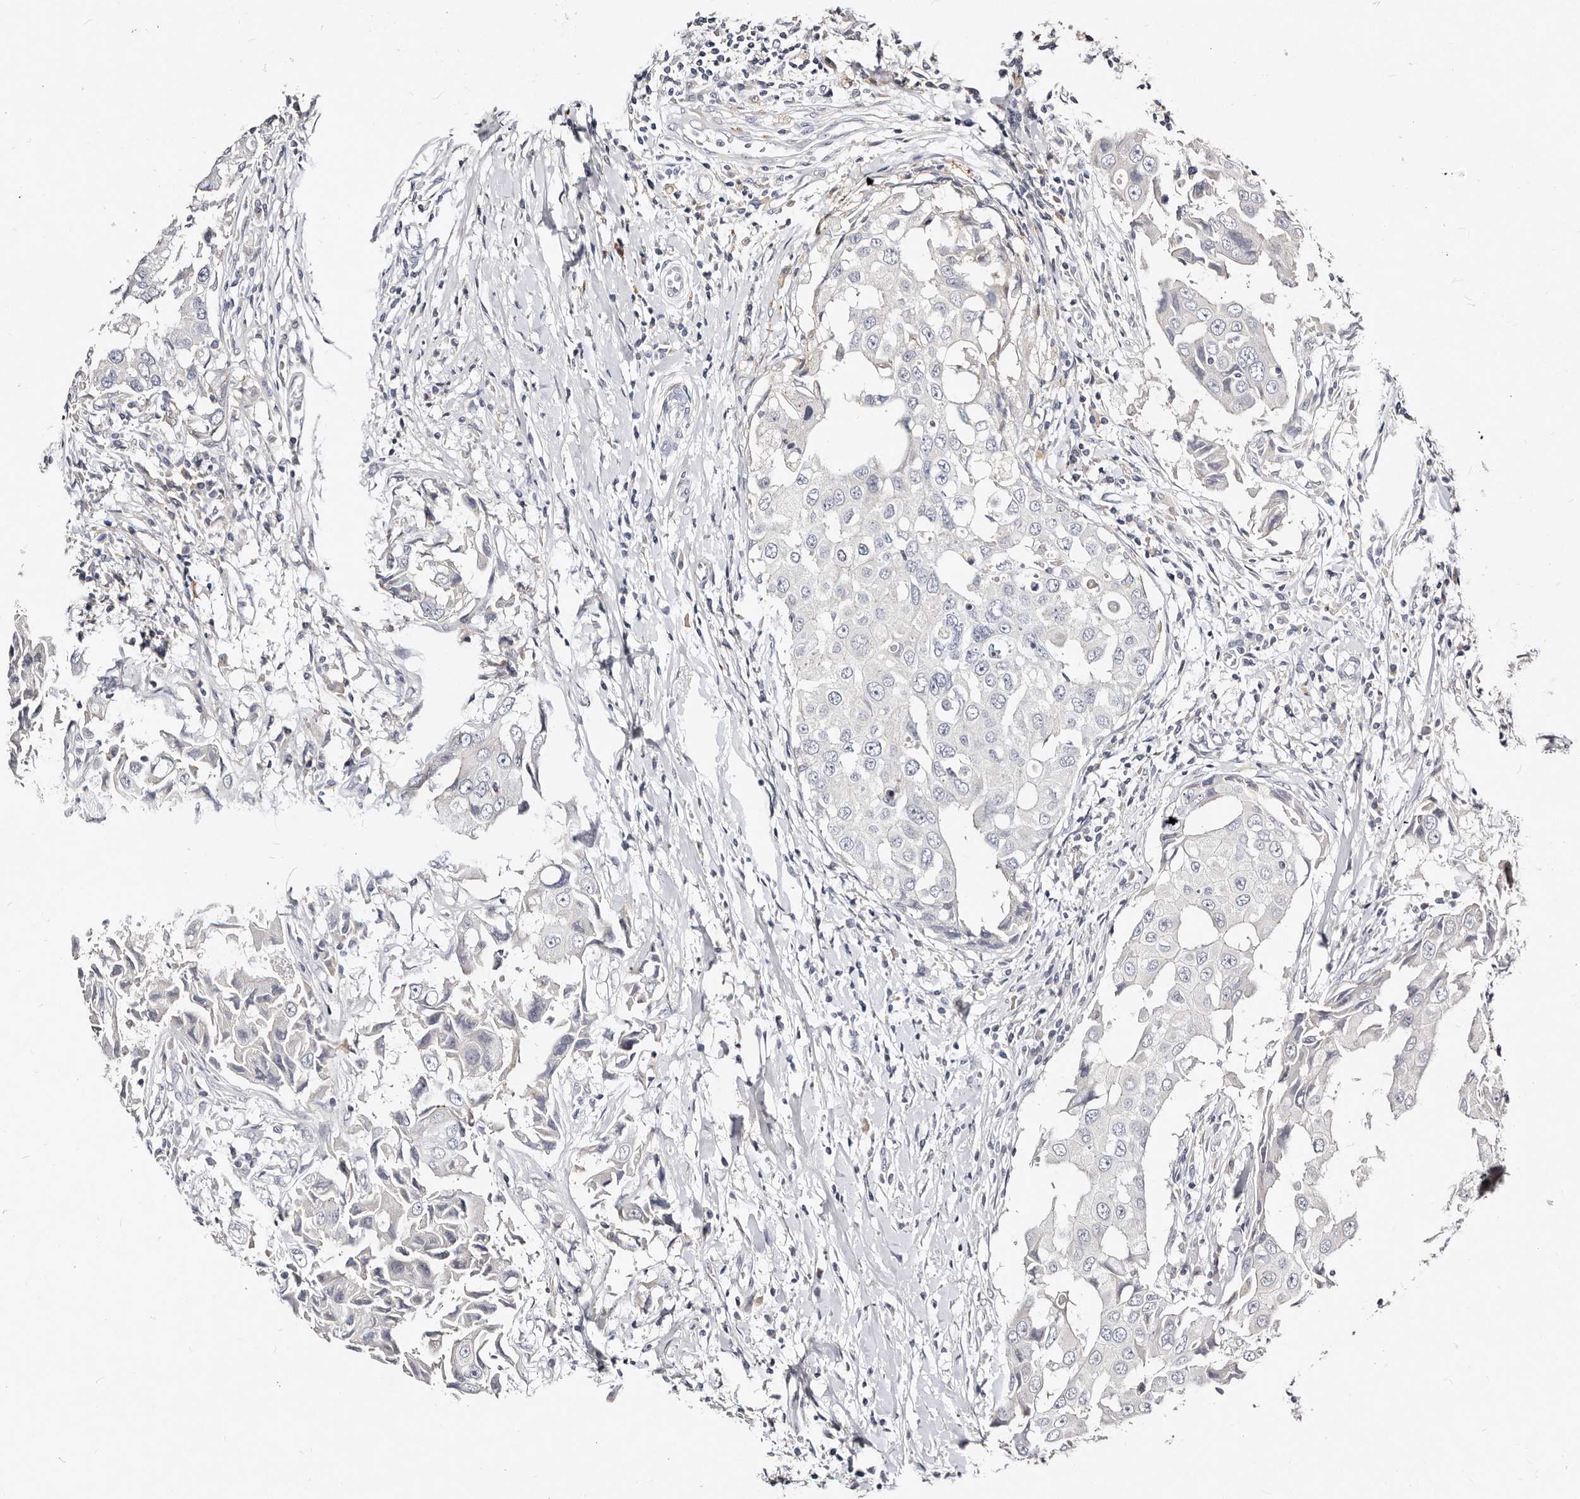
{"staining": {"intensity": "negative", "quantity": "none", "location": "none"}, "tissue": "breast cancer", "cell_type": "Tumor cells", "image_type": "cancer", "snomed": [{"axis": "morphology", "description": "Duct carcinoma"}, {"axis": "topography", "description": "Breast"}], "caption": "This is a image of immunohistochemistry (IHC) staining of breast invasive ductal carcinoma, which shows no expression in tumor cells.", "gene": "MRPS33", "patient": {"sex": "female", "age": 27}}